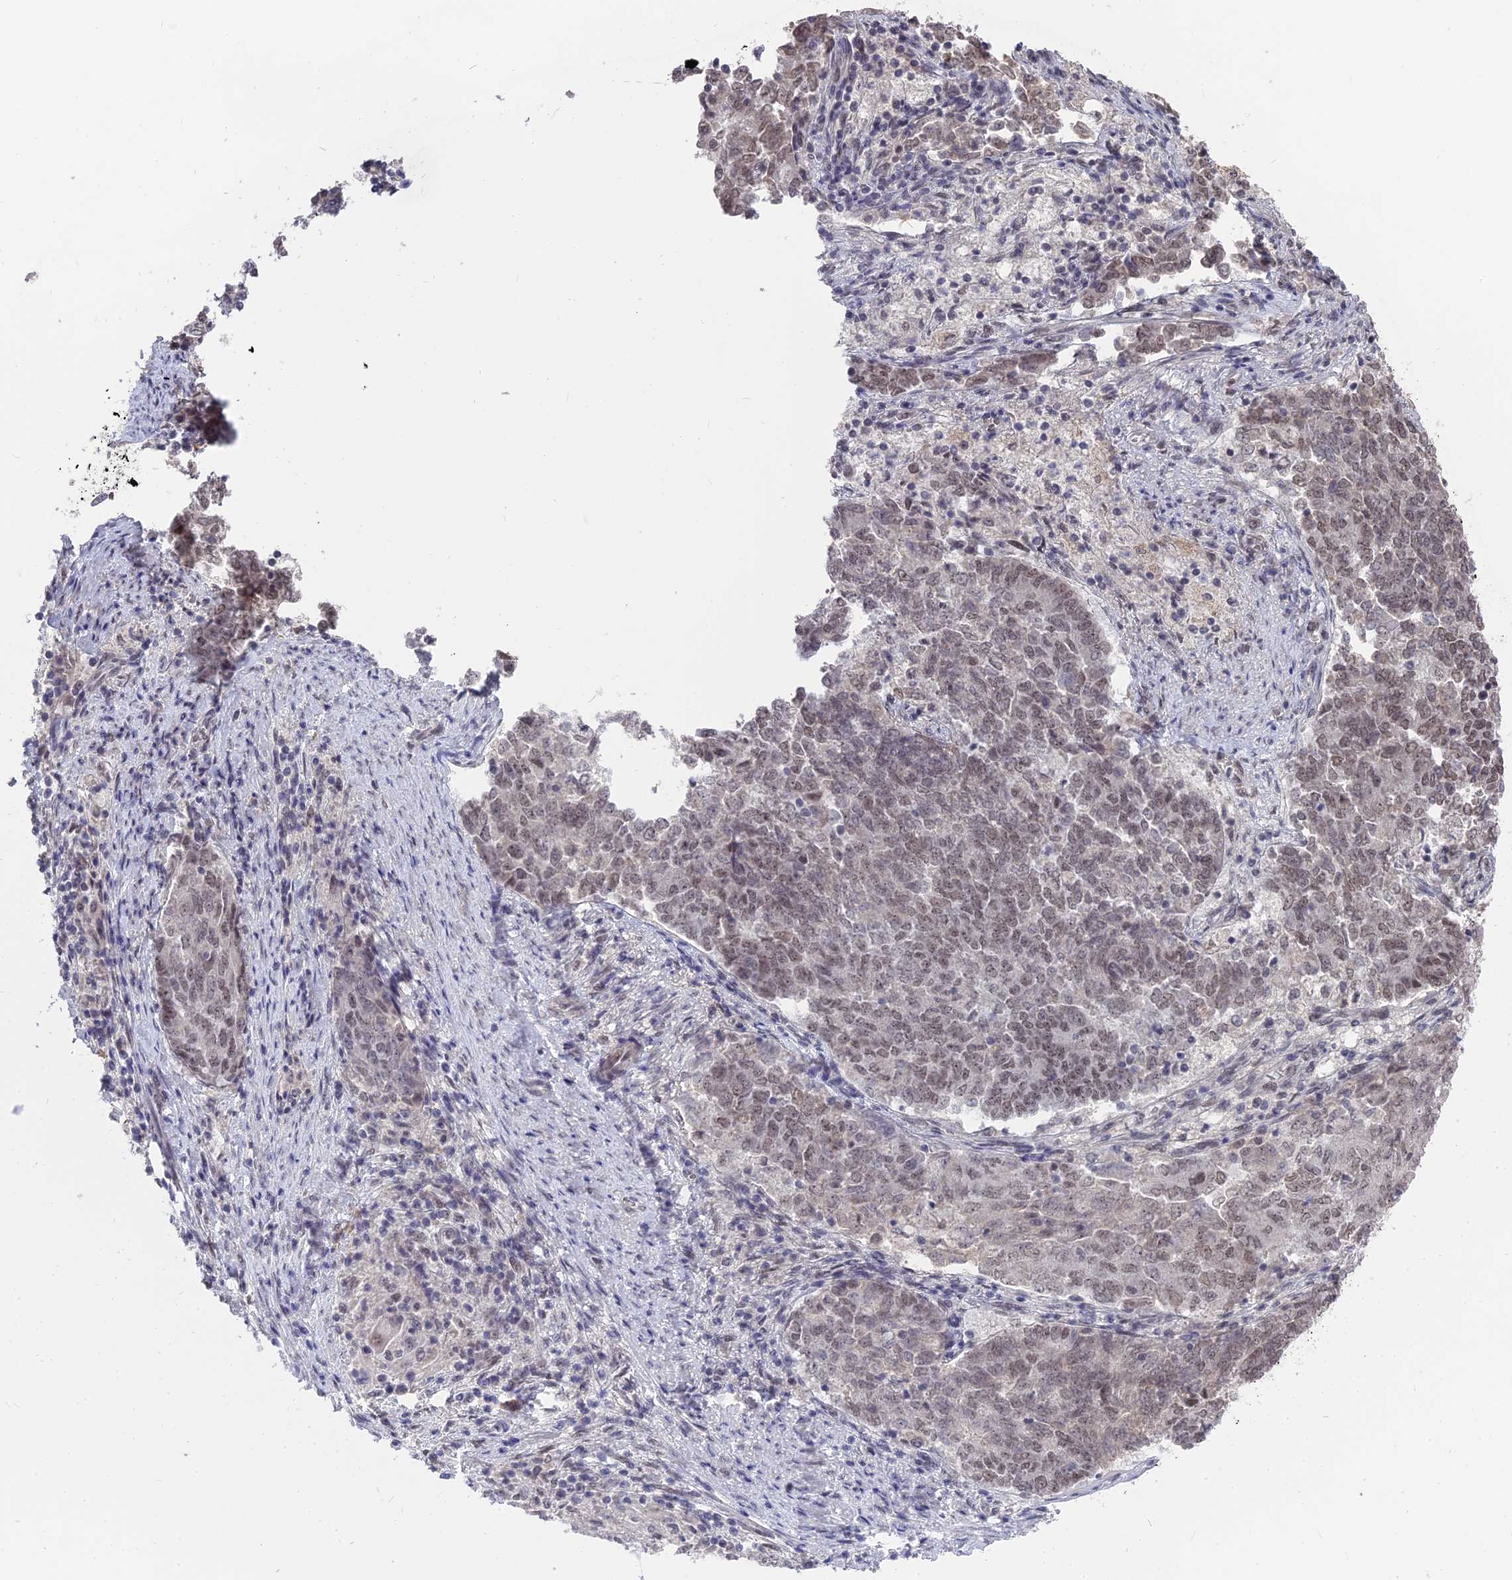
{"staining": {"intensity": "weak", "quantity": ">75%", "location": "nuclear"}, "tissue": "endometrial cancer", "cell_type": "Tumor cells", "image_type": "cancer", "snomed": [{"axis": "morphology", "description": "Adenocarcinoma, NOS"}, {"axis": "topography", "description": "Endometrium"}], "caption": "DAB immunohistochemical staining of adenocarcinoma (endometrial) reveals weak nuclear protein positivity in approximately >75% of tumor cells.", "gene": "NR1H3", "patient": {"sex": "female", "age": 80}}